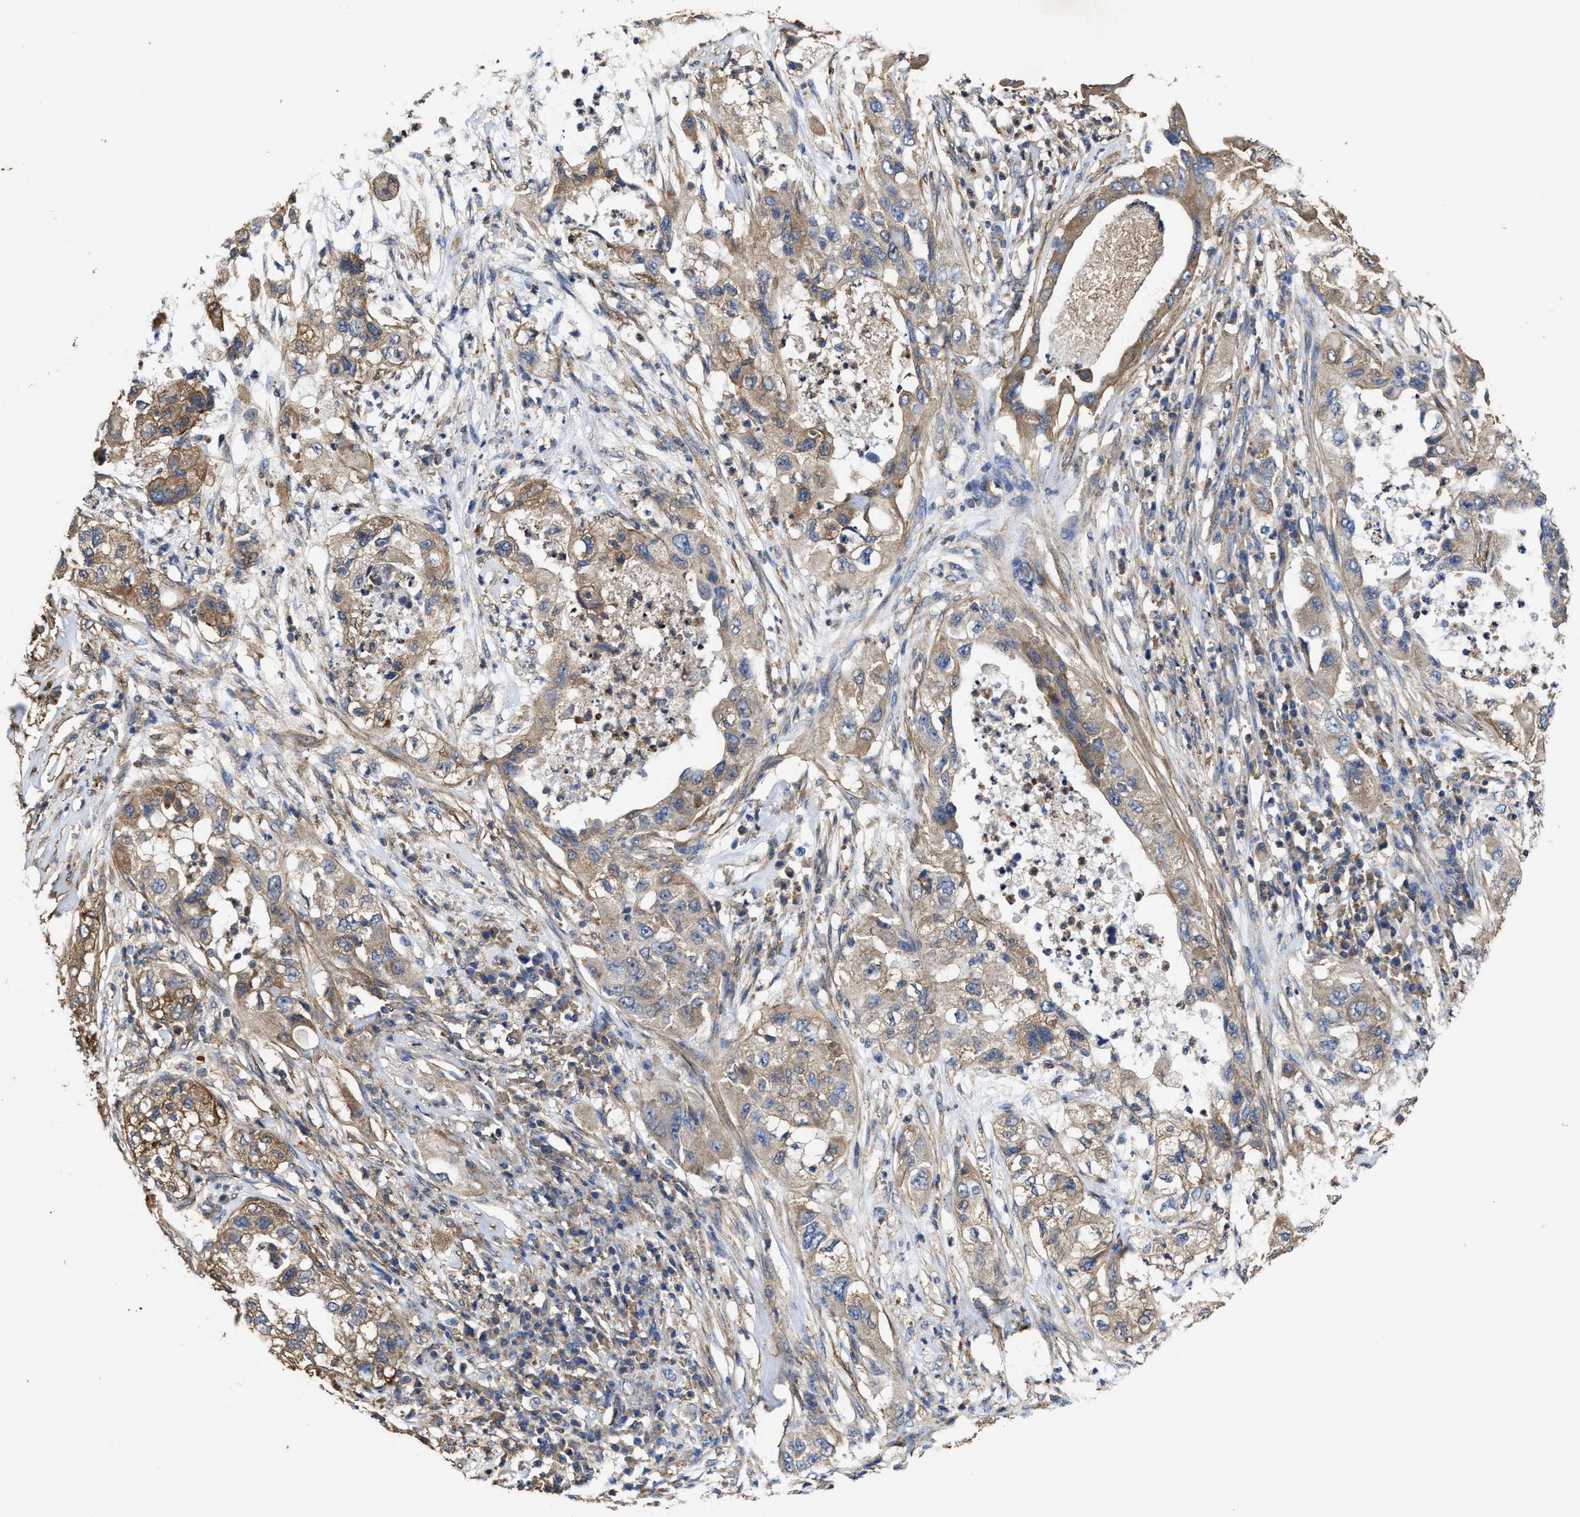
{"staining": {"intensity": "moderate", "quantity": ">75%", "location": "cytoplasmic/membranous"}, "tissue": "pancreatic cancer", "cell_type": "Tumor cells", "image_type": "cancer", "snomed": [{"axis": "morphology", "description": "Adenocarcinoma, NOS"}, {"axis": "topography", "description": "Pancreas"}], "caption": "High-magnification brightfield microscopy of pancreatic cancer stained with DAB (brown) and counterstained with hematoxylin (blue). tumor cells exhibit moderate cytoplasmic/membranous expression is appreciated in approximately>75% of cells. The protein is shown in brown color, while the nuclei are stained blue.", "gene": "SFXN4", "patient": {"sex": "female", "age": 78}}